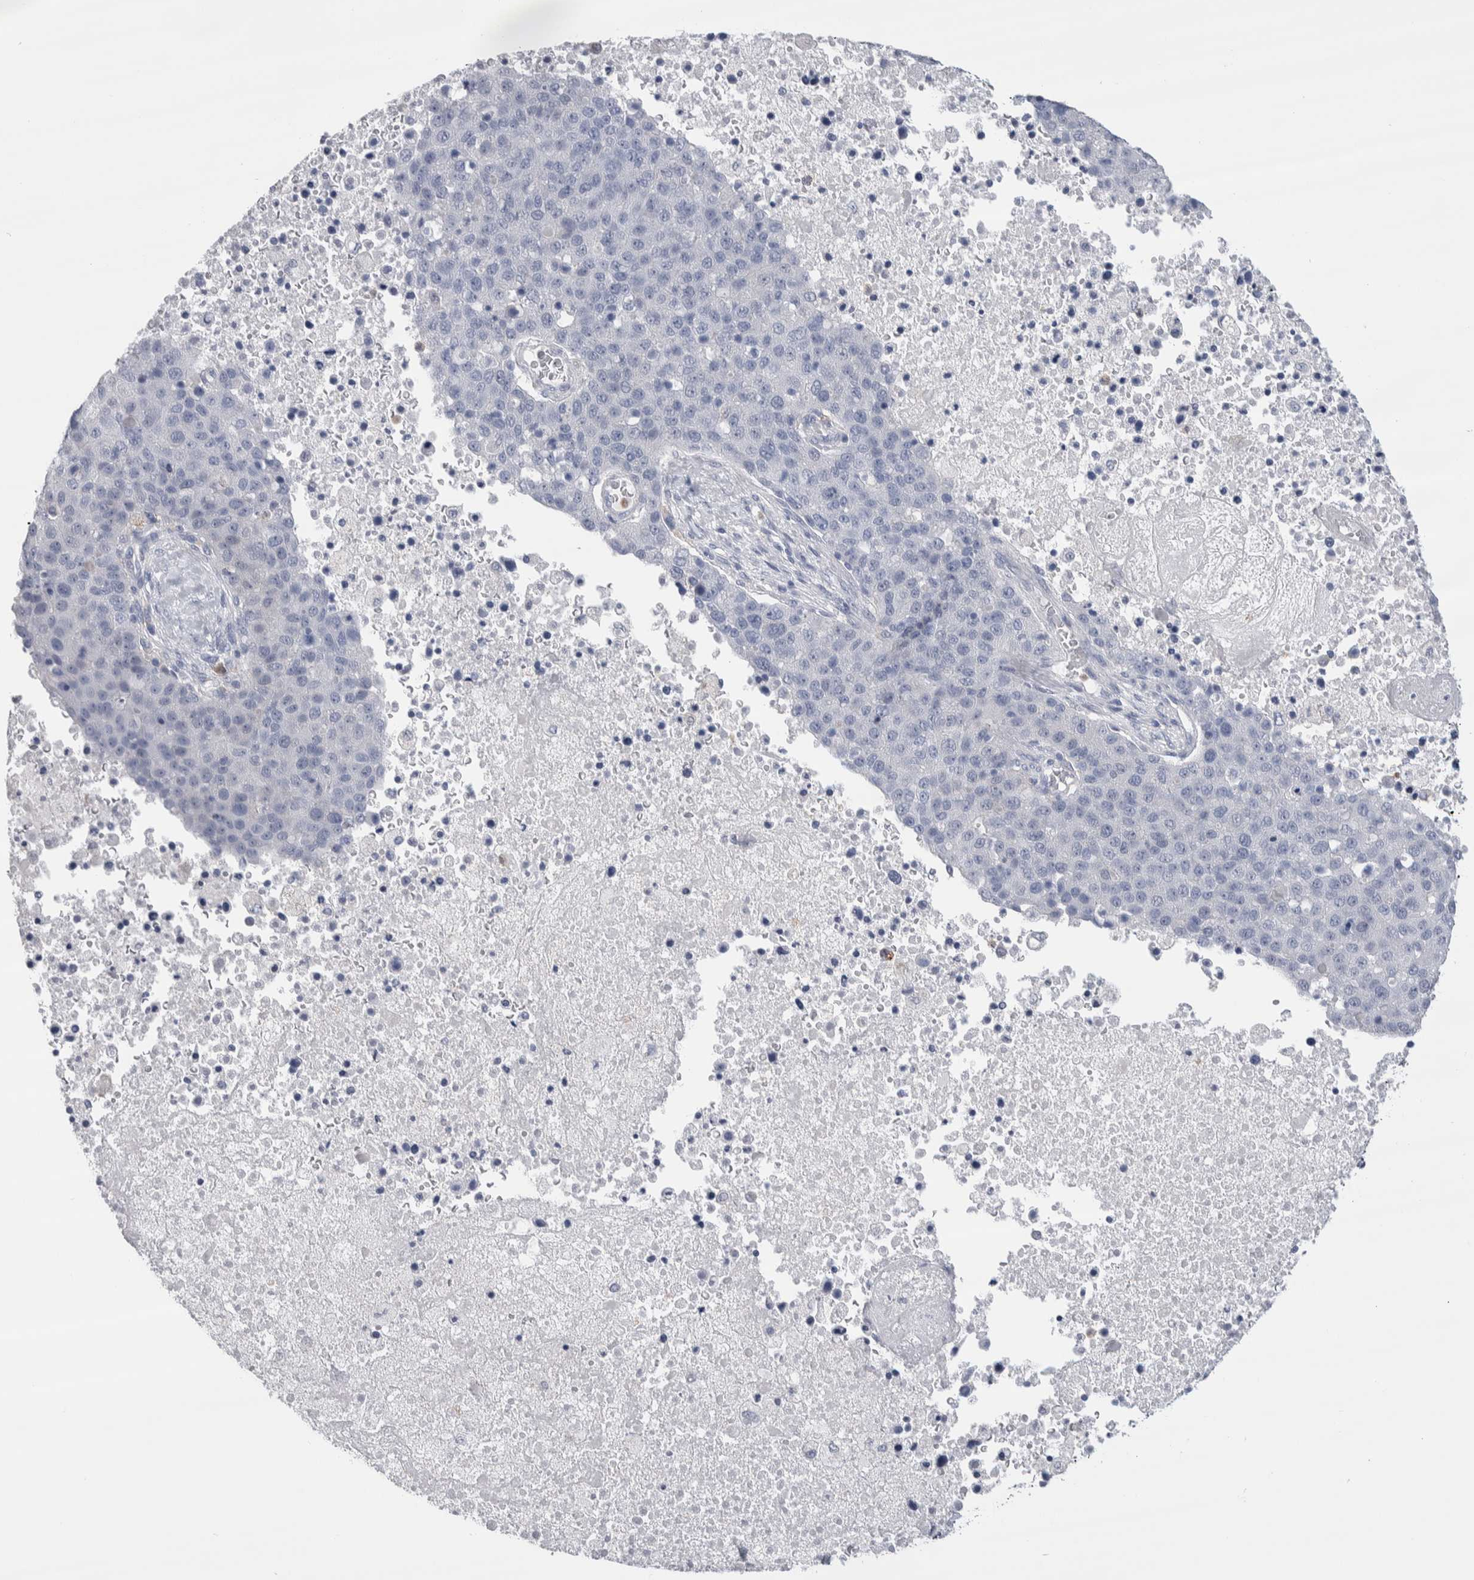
{"staining": {"intensity": "negative", "quantity": "none", "location": "none"}, "tissue": "pancreatic cancer", "cell_type": "Tumor cells", "image_type": "cancer", "snomed": [{"axis": "morphology", "description": "Adenocarcinoma, NOS"}, {"axis": "topography", "description": "Pancreas"}], "caption": "Image shows no significant protein staining in tumor cells of pancreatic cancer.", "gene": "LURAP1L", "patient": {"sex": "female", "age": 61}}